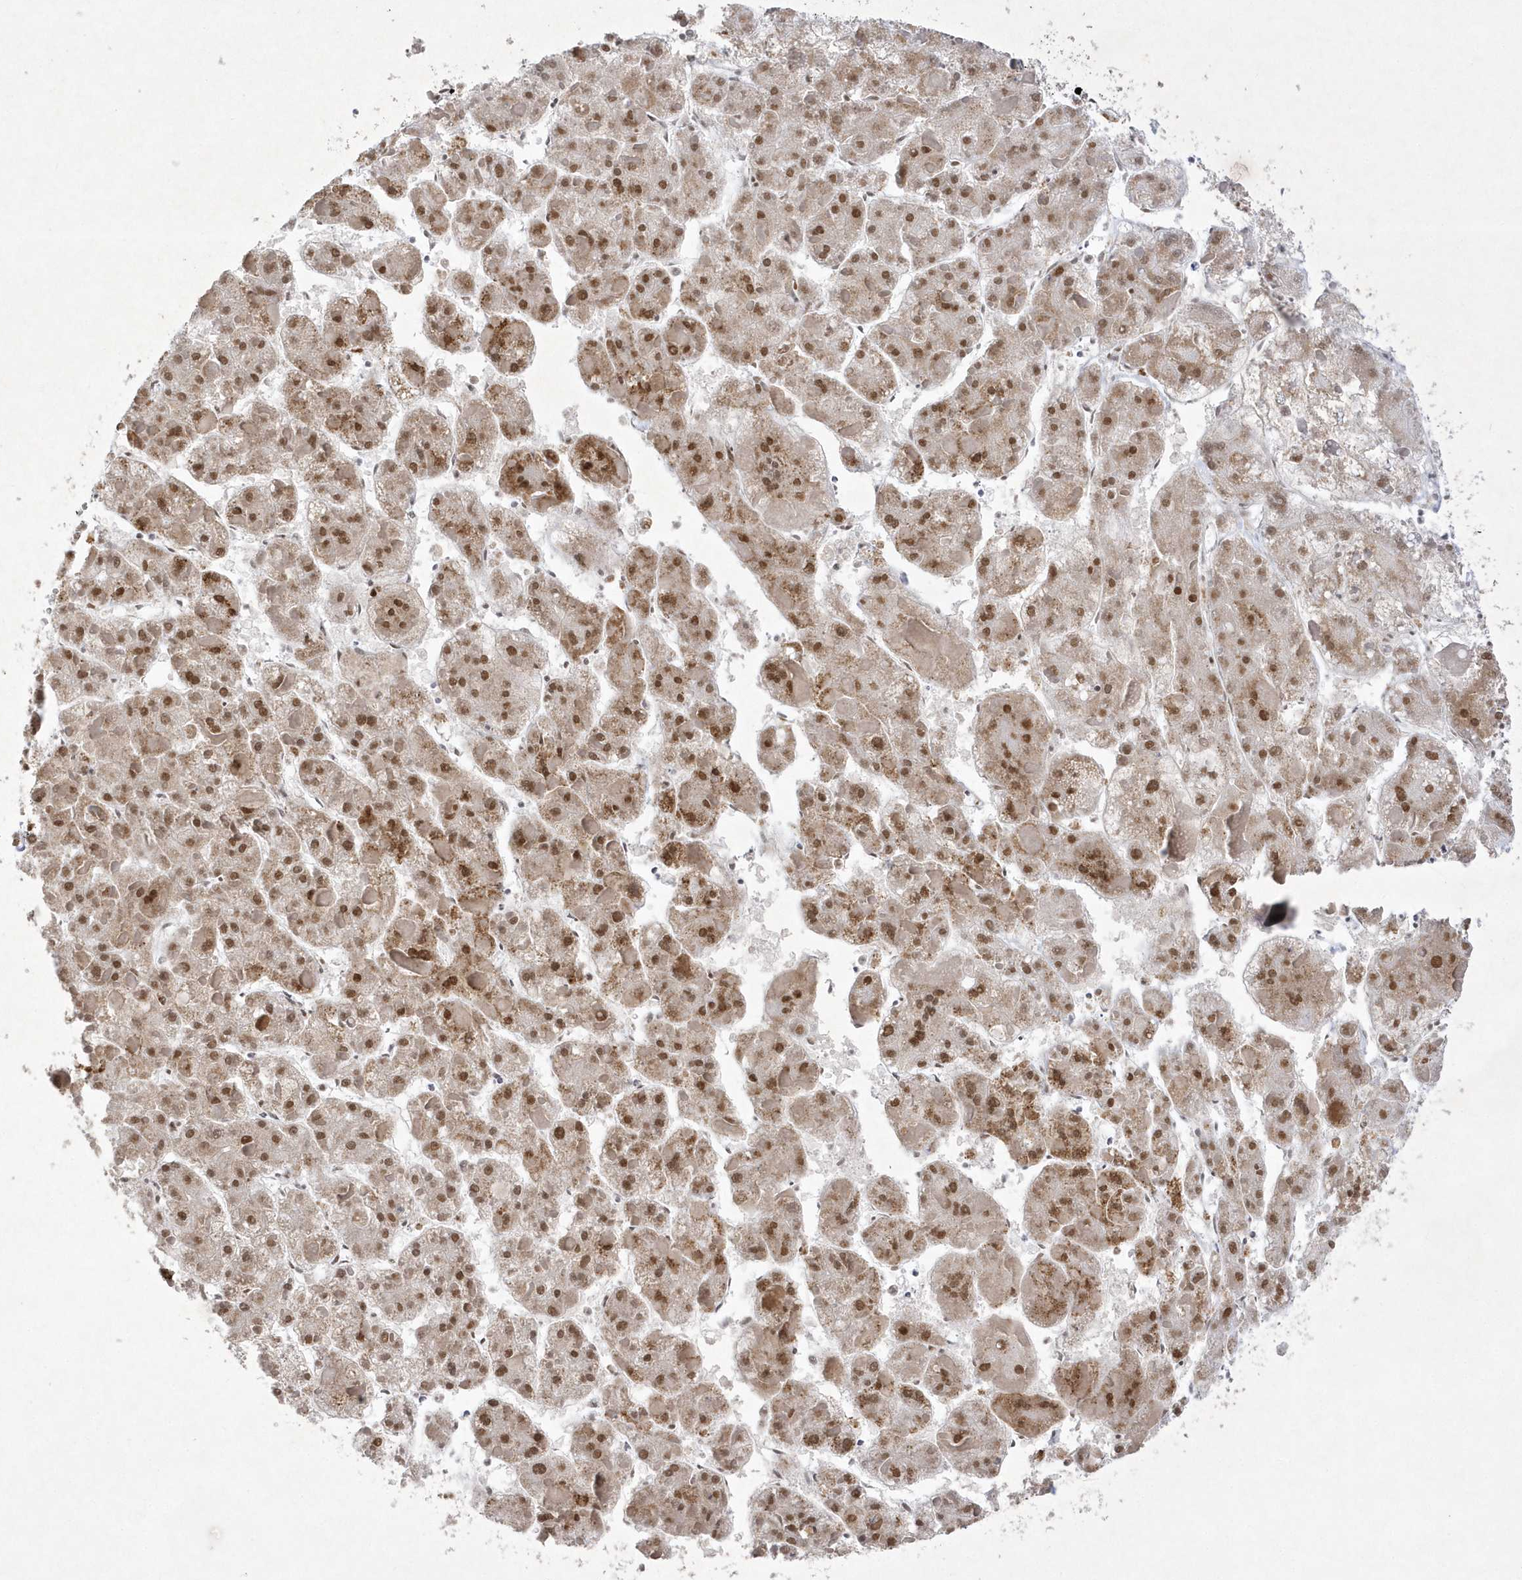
{"staining": {"intensity": "moderate", "quantity": ">75%", "location": "cytoplasmic/membranous,nuclear"}, "tissue": "liver cancer", "cell_type": "Tumor cells", "image_type": "cancer", "snomed": [{"axis": "morphology", "description": "Carcinoma, Hepatocellular, NOS"}, {"axis": "topography", "description": "Liver"}], "caption": "Human hepatocellular carcinoma (liver) stained with a protein marker exhibits moderate staining in tumor cells.", "gene": "CPSF3", "patient": {"sex": "female", "age": 73}}